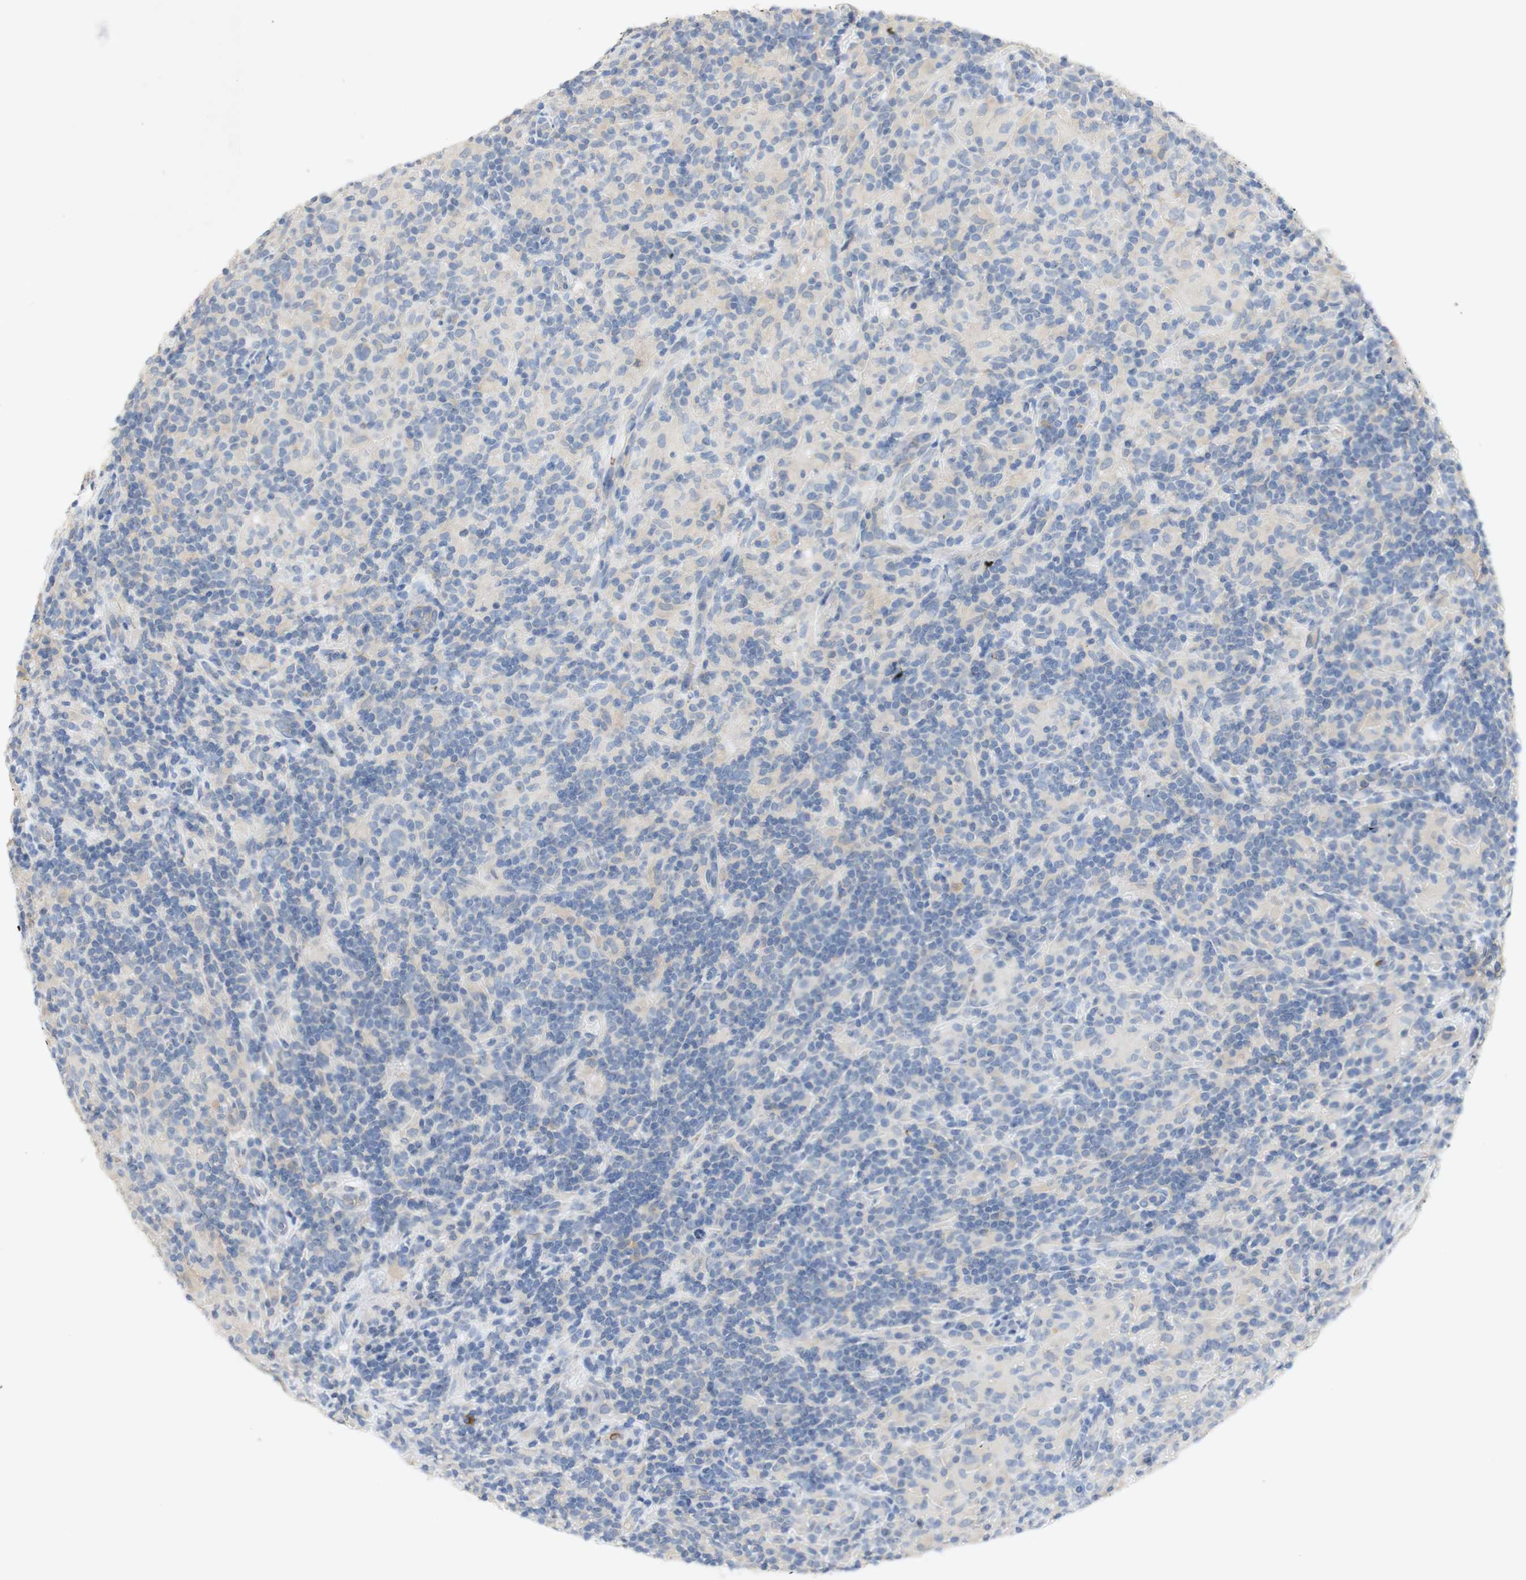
{"staining": {"intensity": "negative", "quantity": "none", "location": "none"}, "tissue": "lymphoma", "cell_type": "Tumor cells", "image_type": "cancer", "snomed": [{"axis": "morphology", "description": "Hodgkin's disease, NOS"}, {"axis": "topography", "description": "Lymph node"}], "caption": "There is no significant expression in tumor cells of Hodgkin's disease.", "gene": "EPO", "patient": {"sex": "male", "age": 70}}